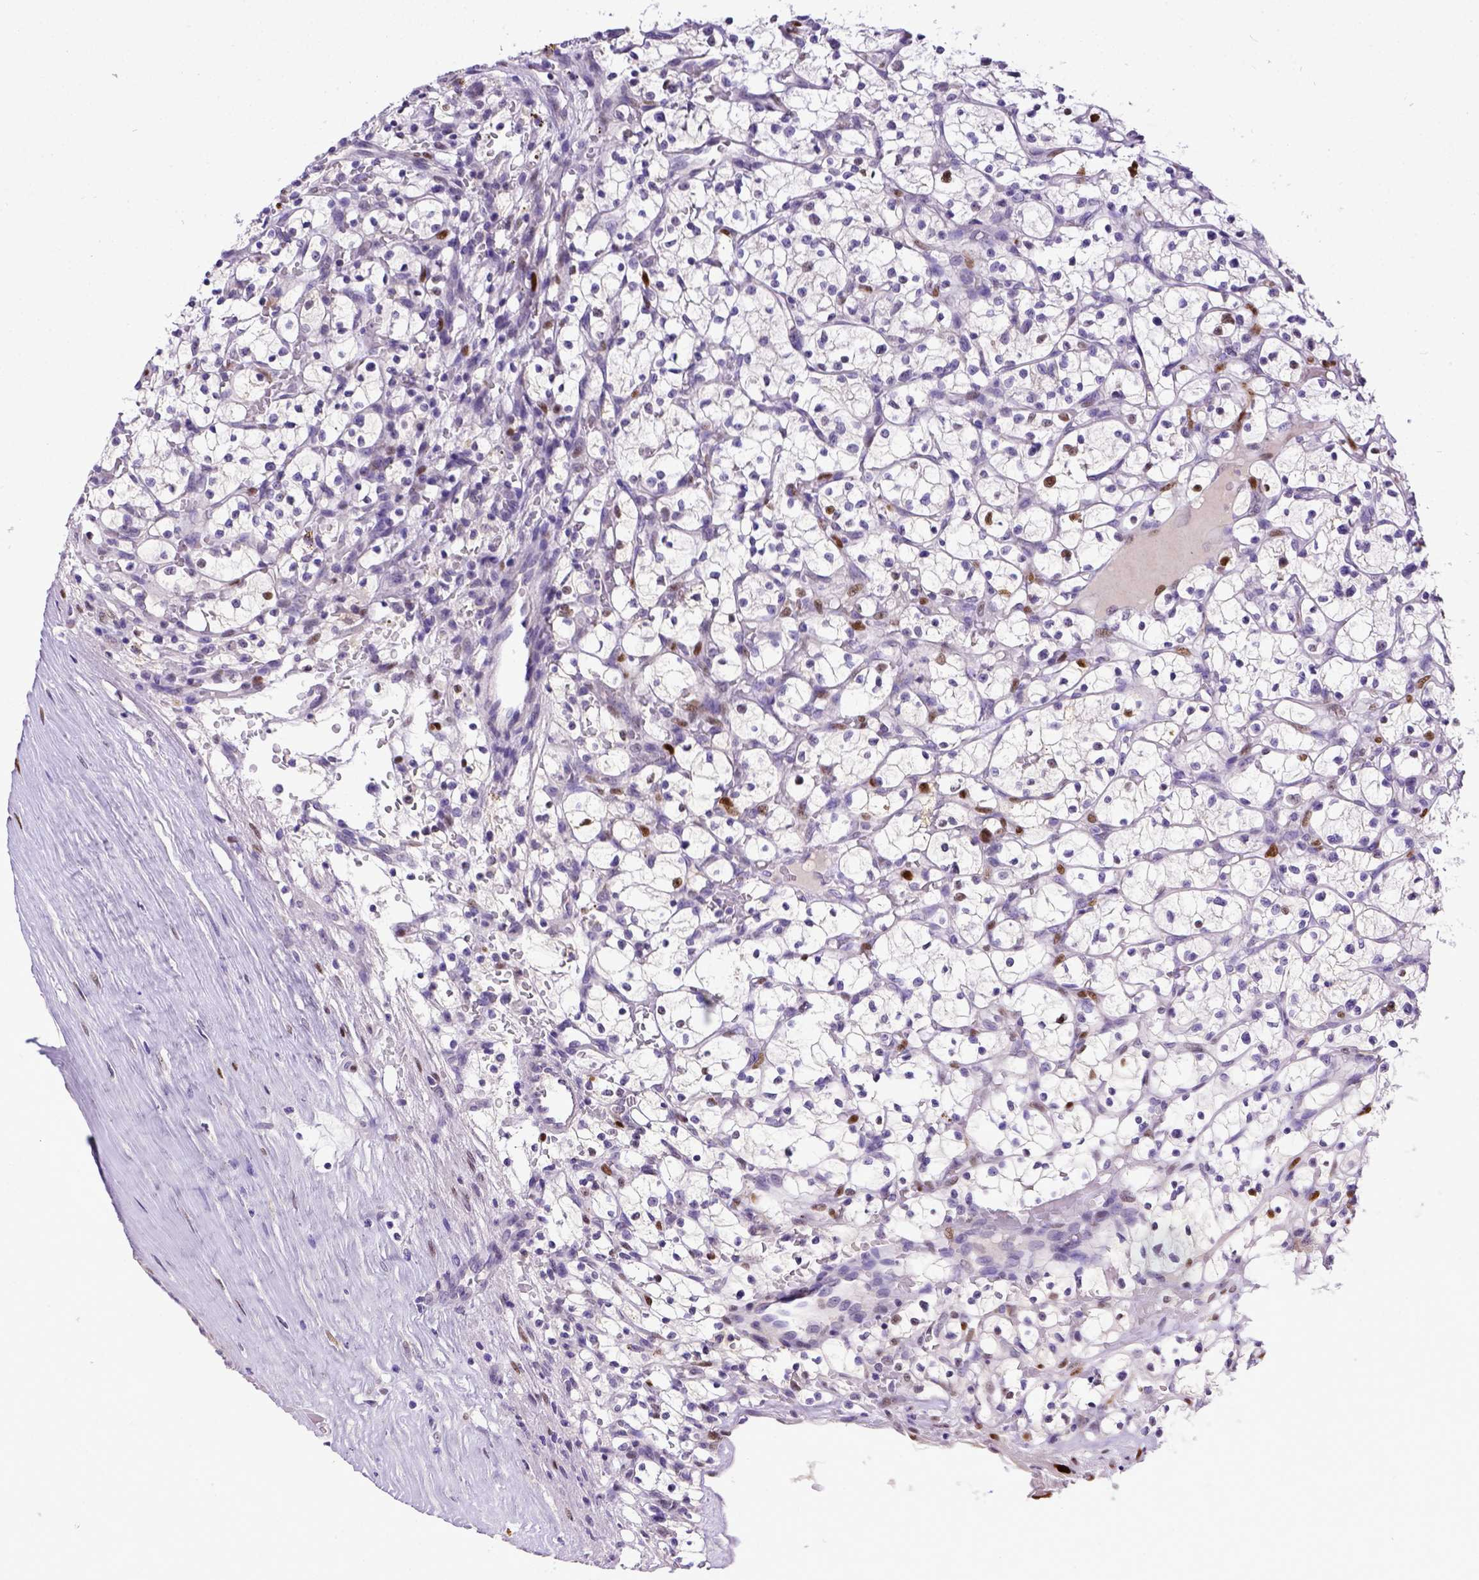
{"staining": {"intensity": "moderate", "quantity": "<25%", "location": "nuclear"}, "tissue": "renal cancer", "cell_type": "Tumor cells", "image_type": "cancer", "snomed": [{"axis": "morphology", "description": "Adenocarcinoma, NOS"}, {"axis": "topography", "description": "Kidney"}], "caption": "There is low levels of moderate nuclear staining in tumor cells of adenocarcinoma (renal), as demonstrated by immunohistochemical staining (brown color).", "gene": "CDKN1A", "patient": {"sex": "female", "age": 64}}